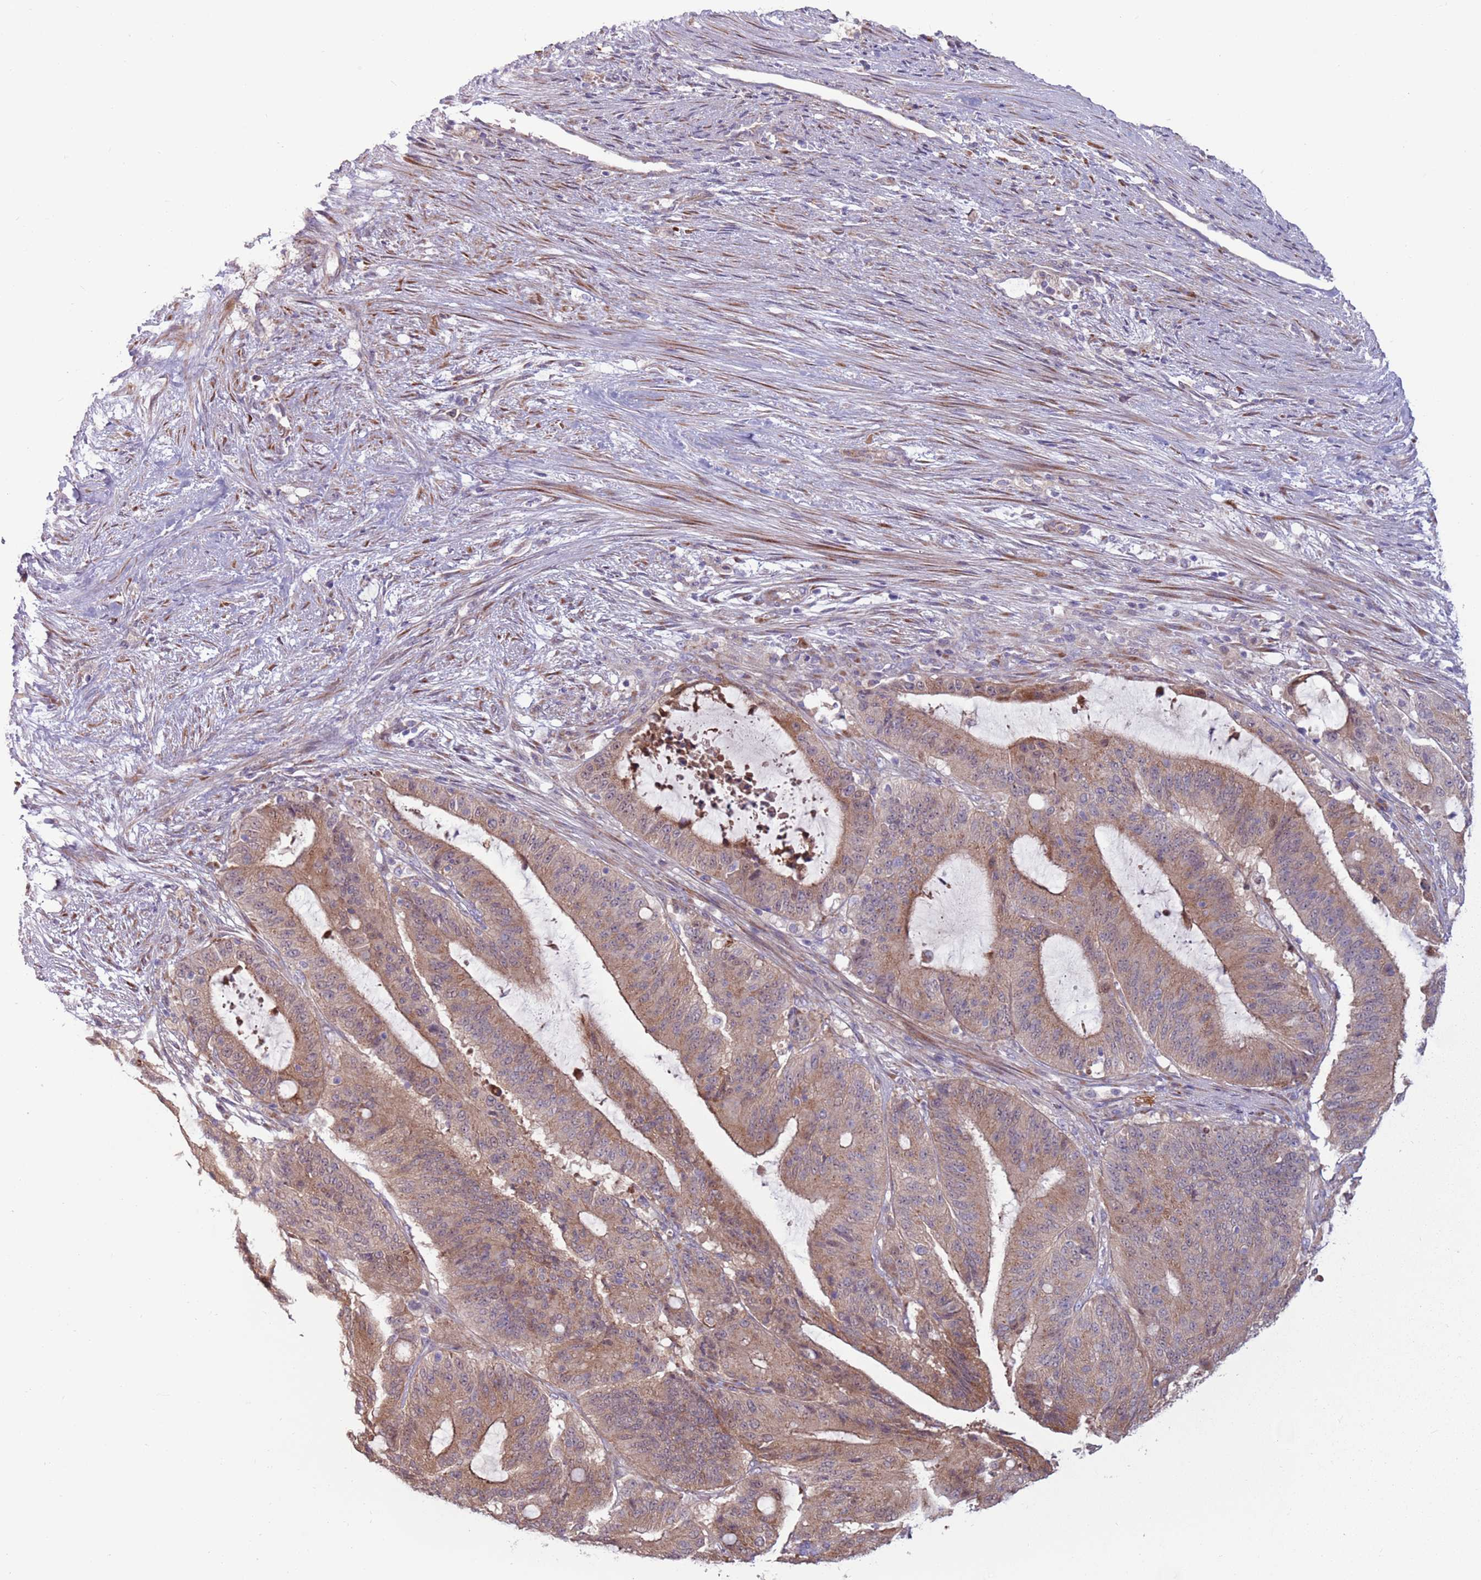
{"staining": {"intensity": "moderate", "quantity": ">75%", "location": "cytoplasmic/membranous"}, "tissue": "liver cancer", "cell_type": "Tumor cells", "image_type": "cancer", "snomed": [{"axis": "morphology", "description": "Normal tissue, NOS"}, {"axis": "morphology", "description": "Cholangiocarcinoma"}, {"axis": "topography", "description": "Liver"}, {"axis": "topography", "description": "Peripheral nerve tissue"}], "caption": "A brown stain highlights moderate cytoplasmic/membranous staining of a protein in cholangiocarcinoma (liver) tumor cells.", "gene": "CCDC150", "patient": {"sex": "female", "age": 73}}